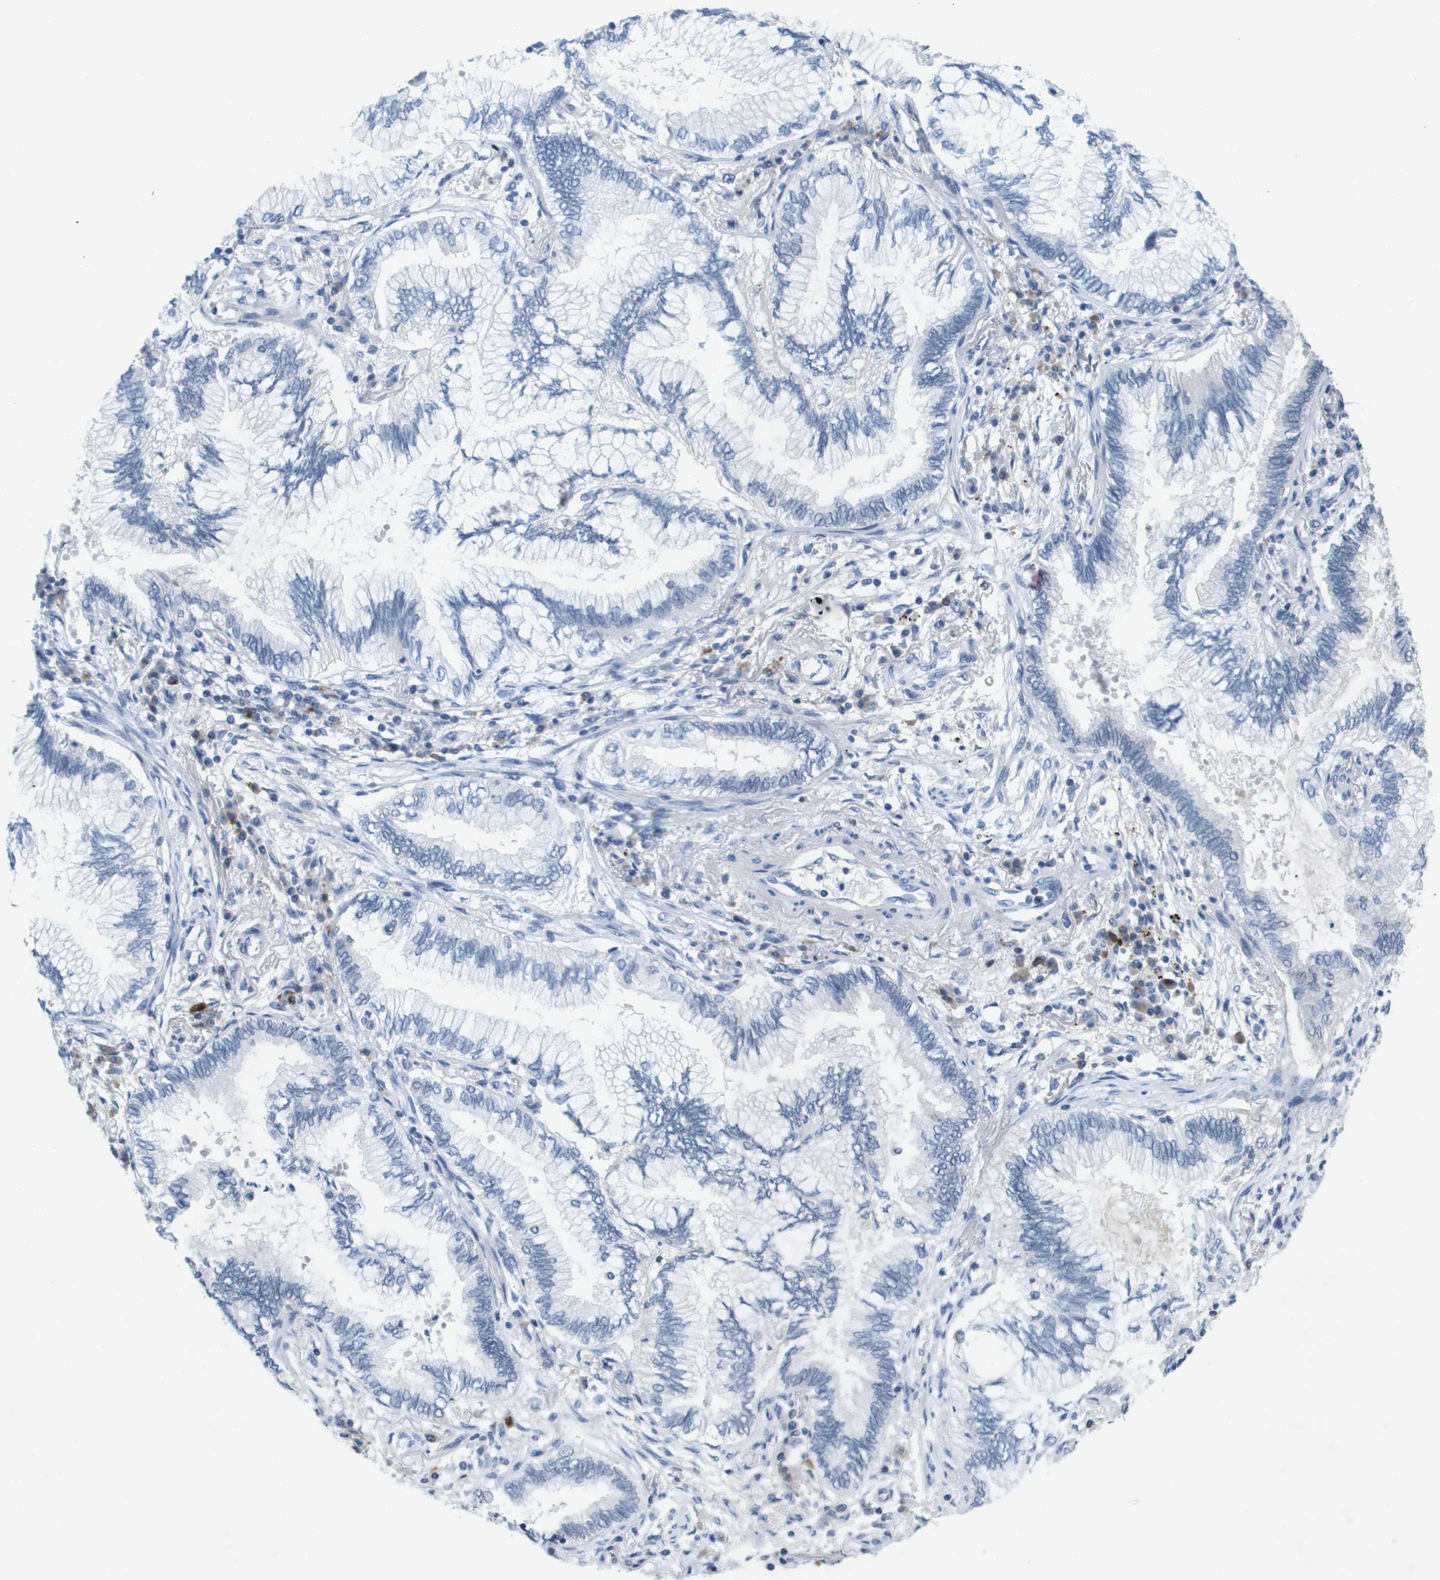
{"staining": {"intensity": "negative", "quantity": "none", "location": "none"}, "tissue": "lung cancer", "cell_type": "Tumor cells", "image_type": "cancer", "snomed": [{"axis": "morphology", "description": "Normal tissue, NOS"}, {"axis": "morphology", "description": "Adenocarcinoma, NOS"}, {"axis": "topography", "description": "Bronchus"}, {"axis": "topography", "description": "Lung"}], "caption": "An immunohistochemistry photomicrograph of adenocarcinoma (lung) is shown. There is no staining in tumor cells of adenocarcinoma (lung). The staining was performed using DAB (3,3'-diaminobenzidine) to visualize the protein expression in brown, while the nuclei were stained in blue with hematoxylin (Magnification: 20x).", "gene": "TP53RK", "patient": {"sex": "female", "age": 70}}